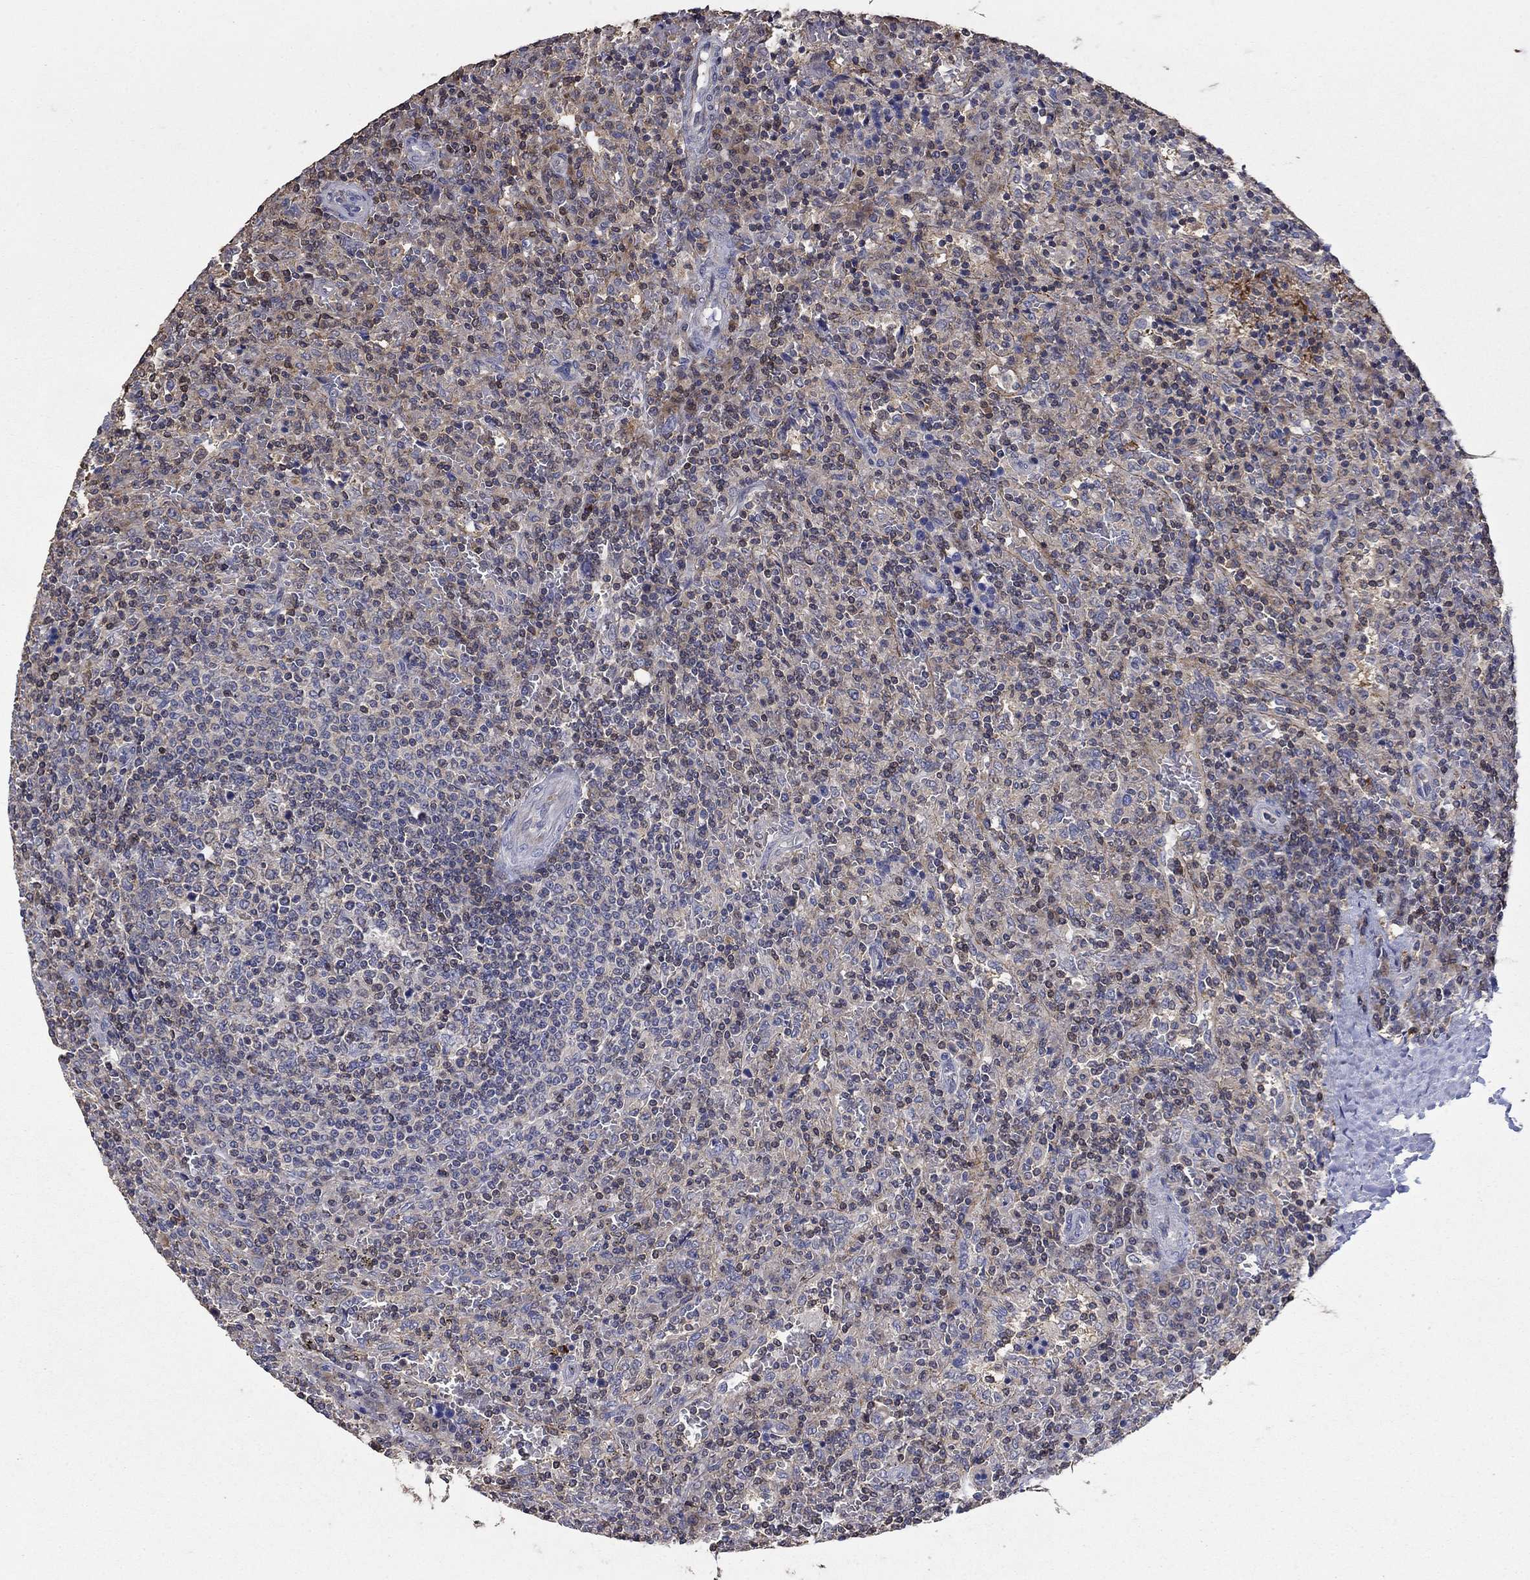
{"staining": {"intensity": "negative", "quantity": "none", "location": "none"}, "tissue": "lymphoma", "cell_type": "Tumor cells", "image_type": "cancer", "snomed": [{"axis": "morphology", "description": "Malignant lymphoma, non-Hodgkin's type, Low grade"}, {"axis": "topography", "description": "Spleen"}], "caption": "An image of human lymphoma is negative for staining in tumor cells.", "gene": "DVL1", "patient": {"sex": "male", "age": 62}}